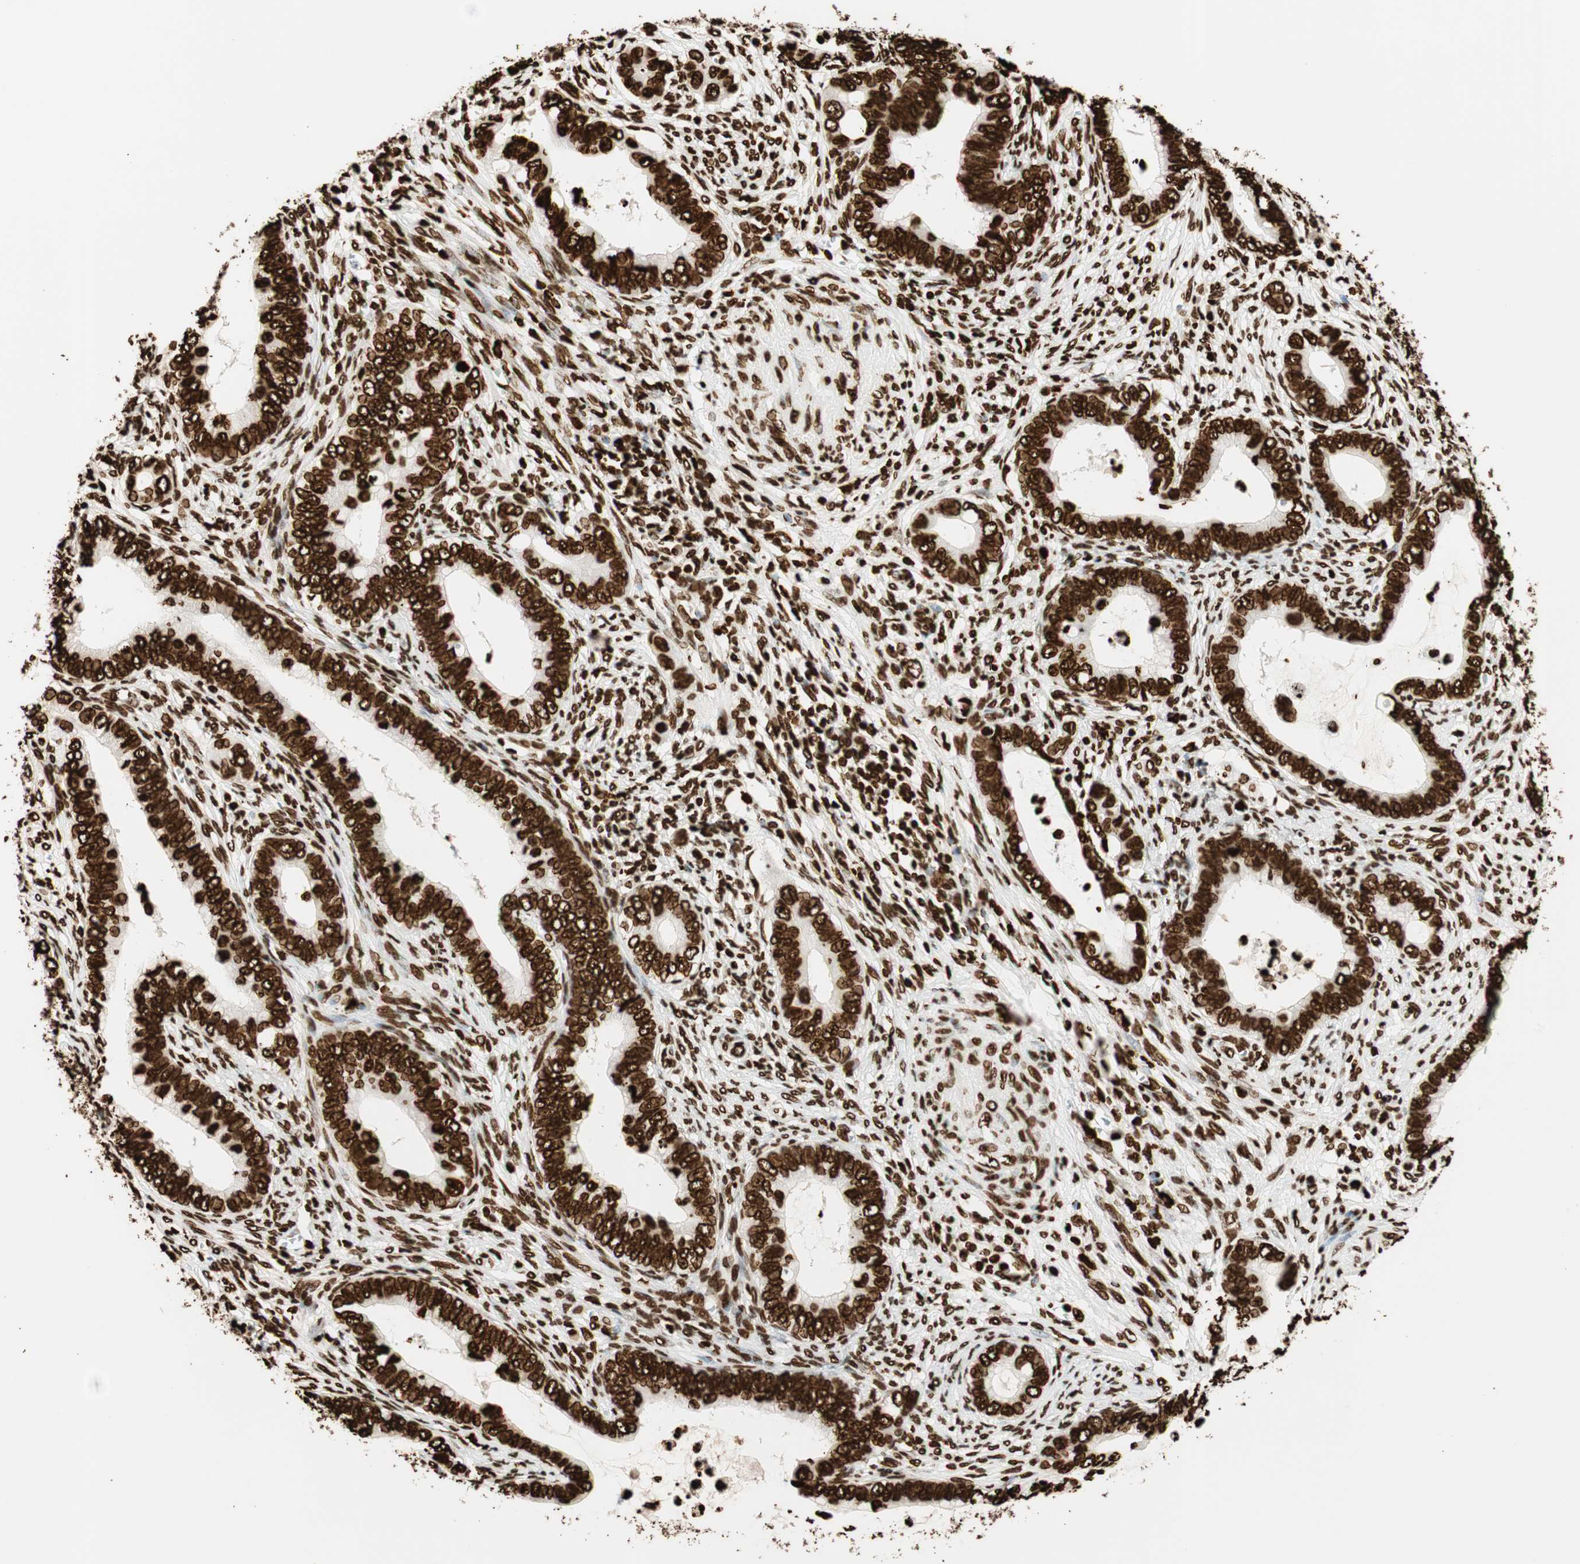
{"staining": {"intensity": "strong", "quantity": ">75%", "location": "nuclear"}, "tissue": "cervical cancer", "cell_type": "Tumor cells", "image_type": "cancer", "snomed": [{"axis": "morphology", "description": "Adenocarcinoma, NOS"}, {"axis": "topography", "description": "Cervix"}], "caption": "Immunohistochemistry (IHC) (DAB (3,3'-diaminobenzidine)) staining of cervical cancer (adenocarcinoma) reveals strong nuclear protein staining in approximately >75% of tumor cells.", "gene": "GLI2", "patient": {"sex": "female", "age": 44}}